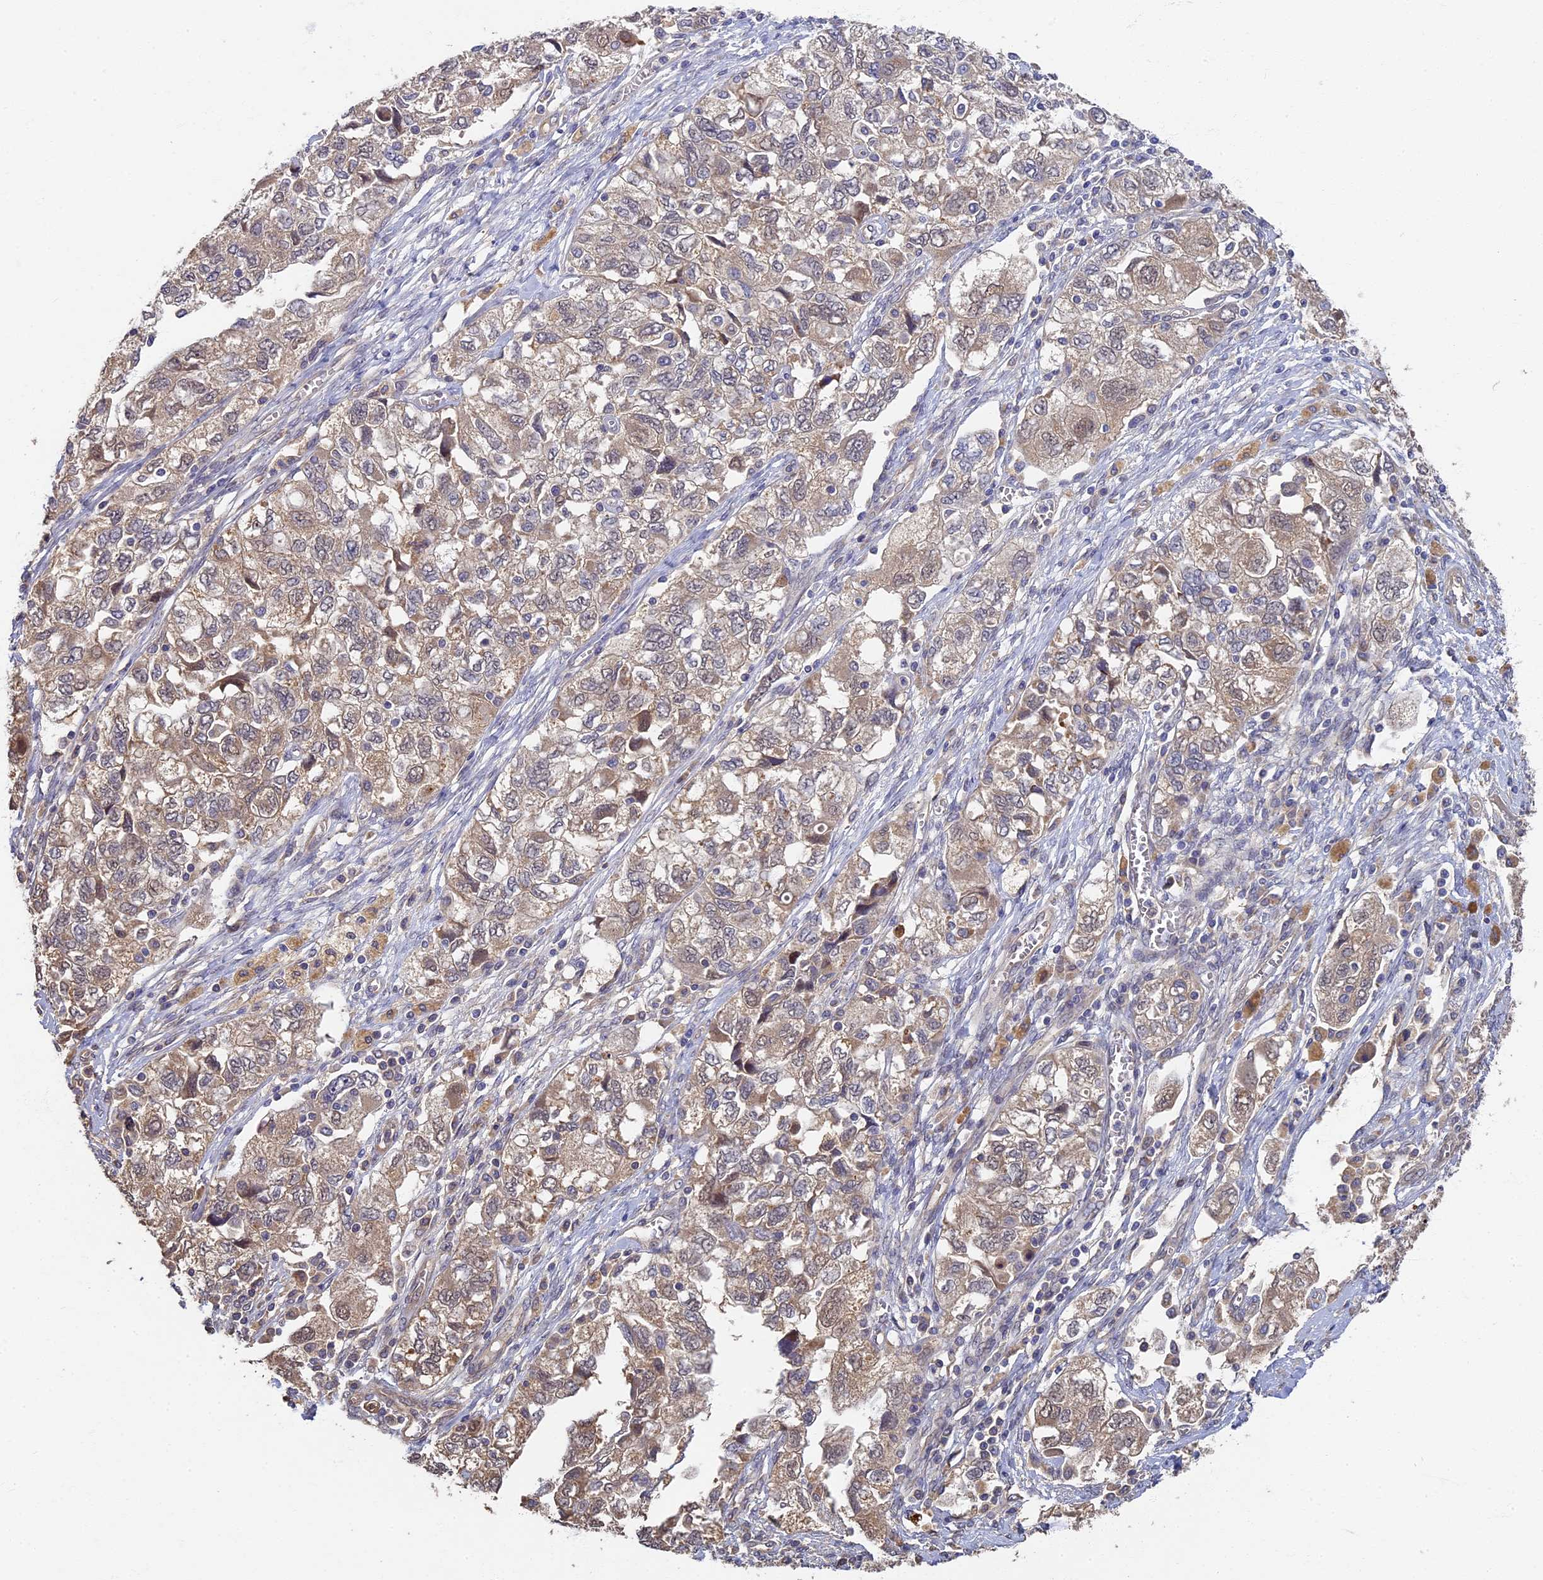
{"staining": {"intensity": "weak", "quantity": ">75%", "location": "cytoplasmic/membranous"}, "tissue": "ovarian cancer", "cell_type": "Tumor cells", "image_type": "cancer", "snomed": [{"axis": "morphology", "description": "Carcinoma, NOS"}, {"axis": "morphology", "description": "Cystadenocarcinoma, serous, NOS"}, {"axis": "topography", "description": "Ovary"}], "caption": "An image of ovarian serous cystadenocarcinoma stained for a protein exhibits weak cytoplasmic/membranous brown staining in tumor cells.", "gene": "RSPH3", "patient": {"sex": "female", "age": 69}}